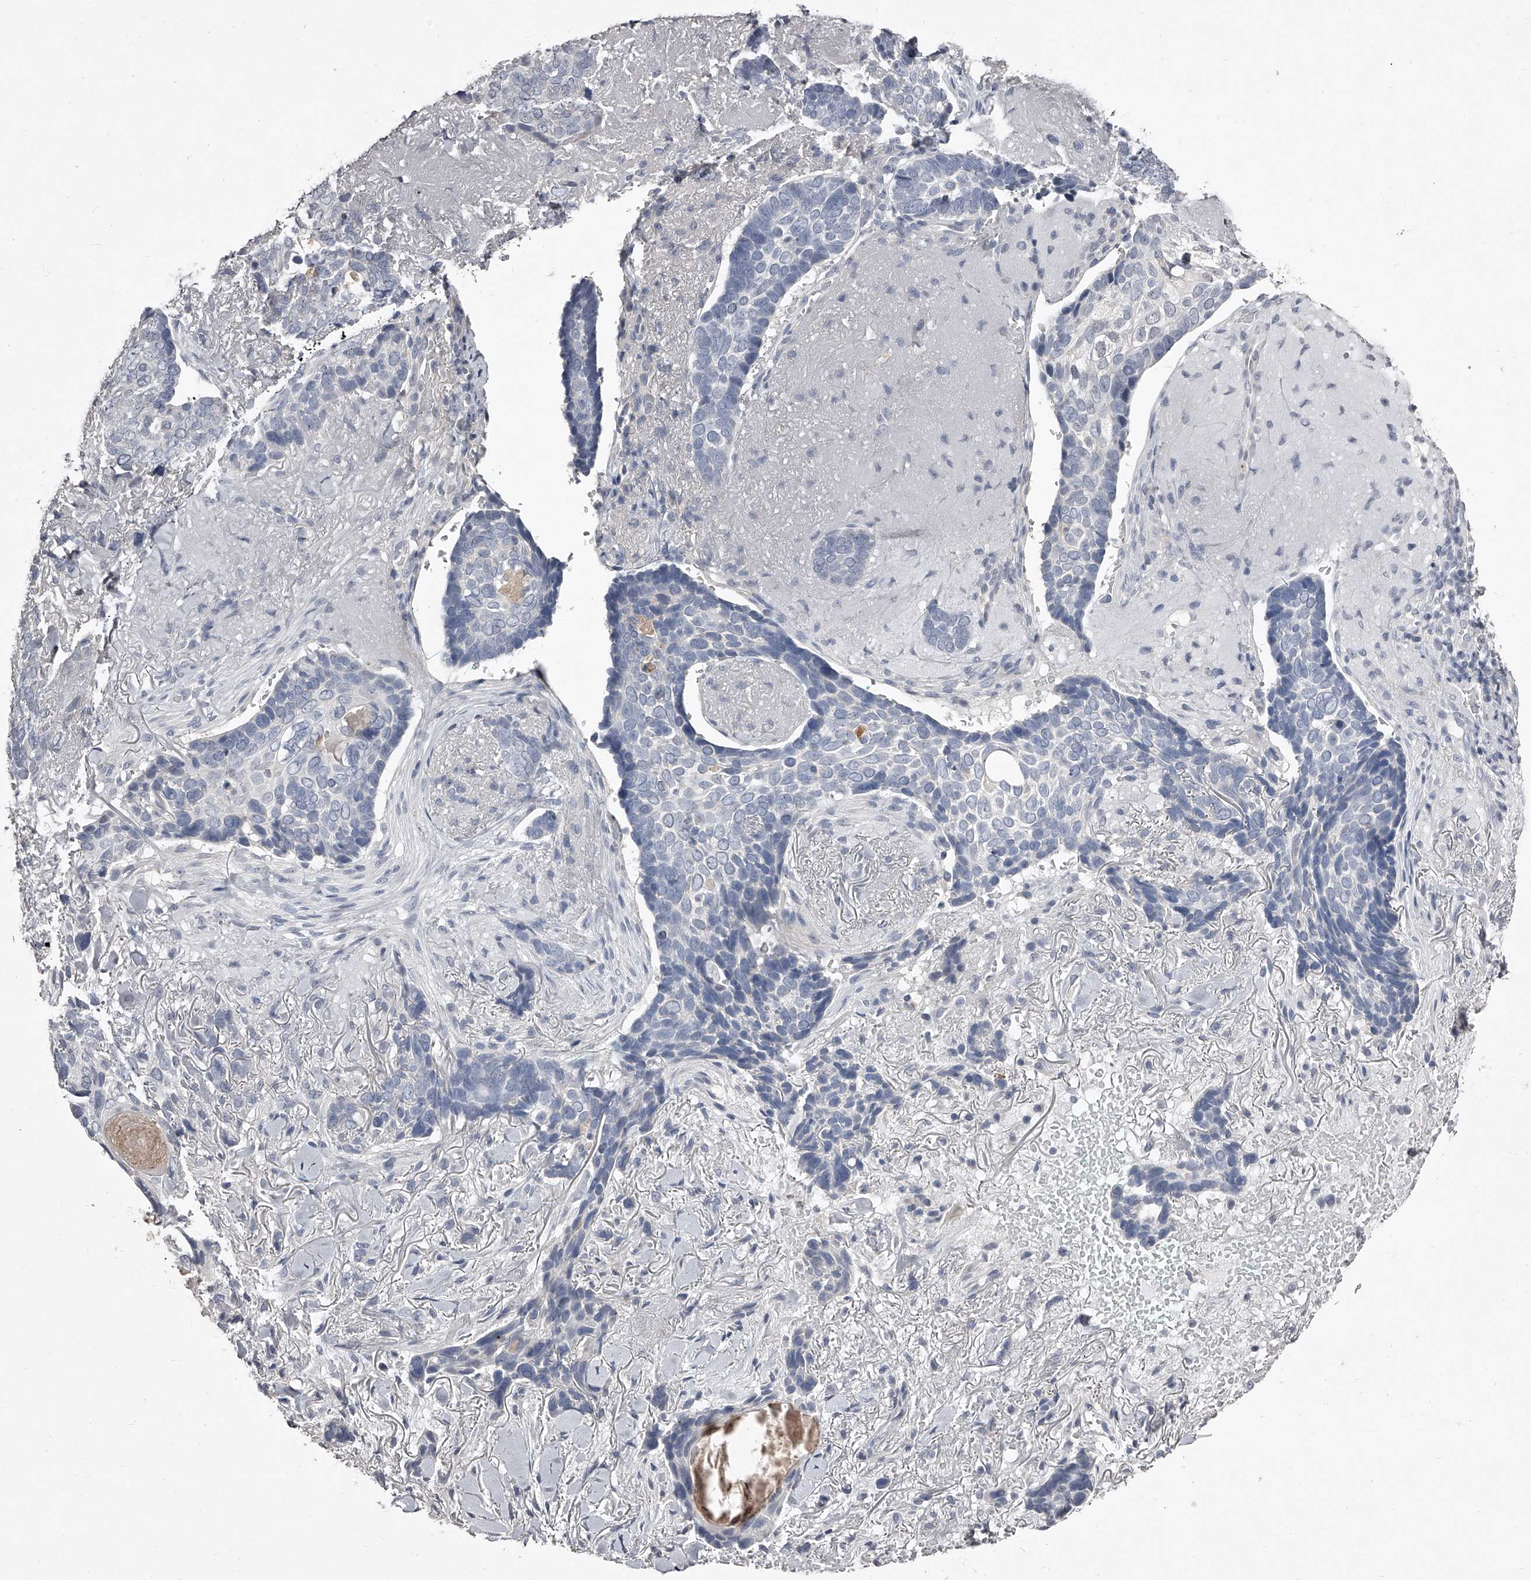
{"staining": {"intensity": "negative", "quantity": "none", "location": "none"}, "tissue": "skin cancer", "cell_type": "Tumor cells", "image_type": "cancer", "snomed": [{"axis": "morphology", "description": "Basal cell carcinoma"}, {"axis": "topography", "description": "Skin"}], "caption": "Micrograph shows no protein staining in tumor cells of skin basal cell carcinoma tissue.", "gene": "NT5DC1", "patient": {"sex": "female", "age": 82}}